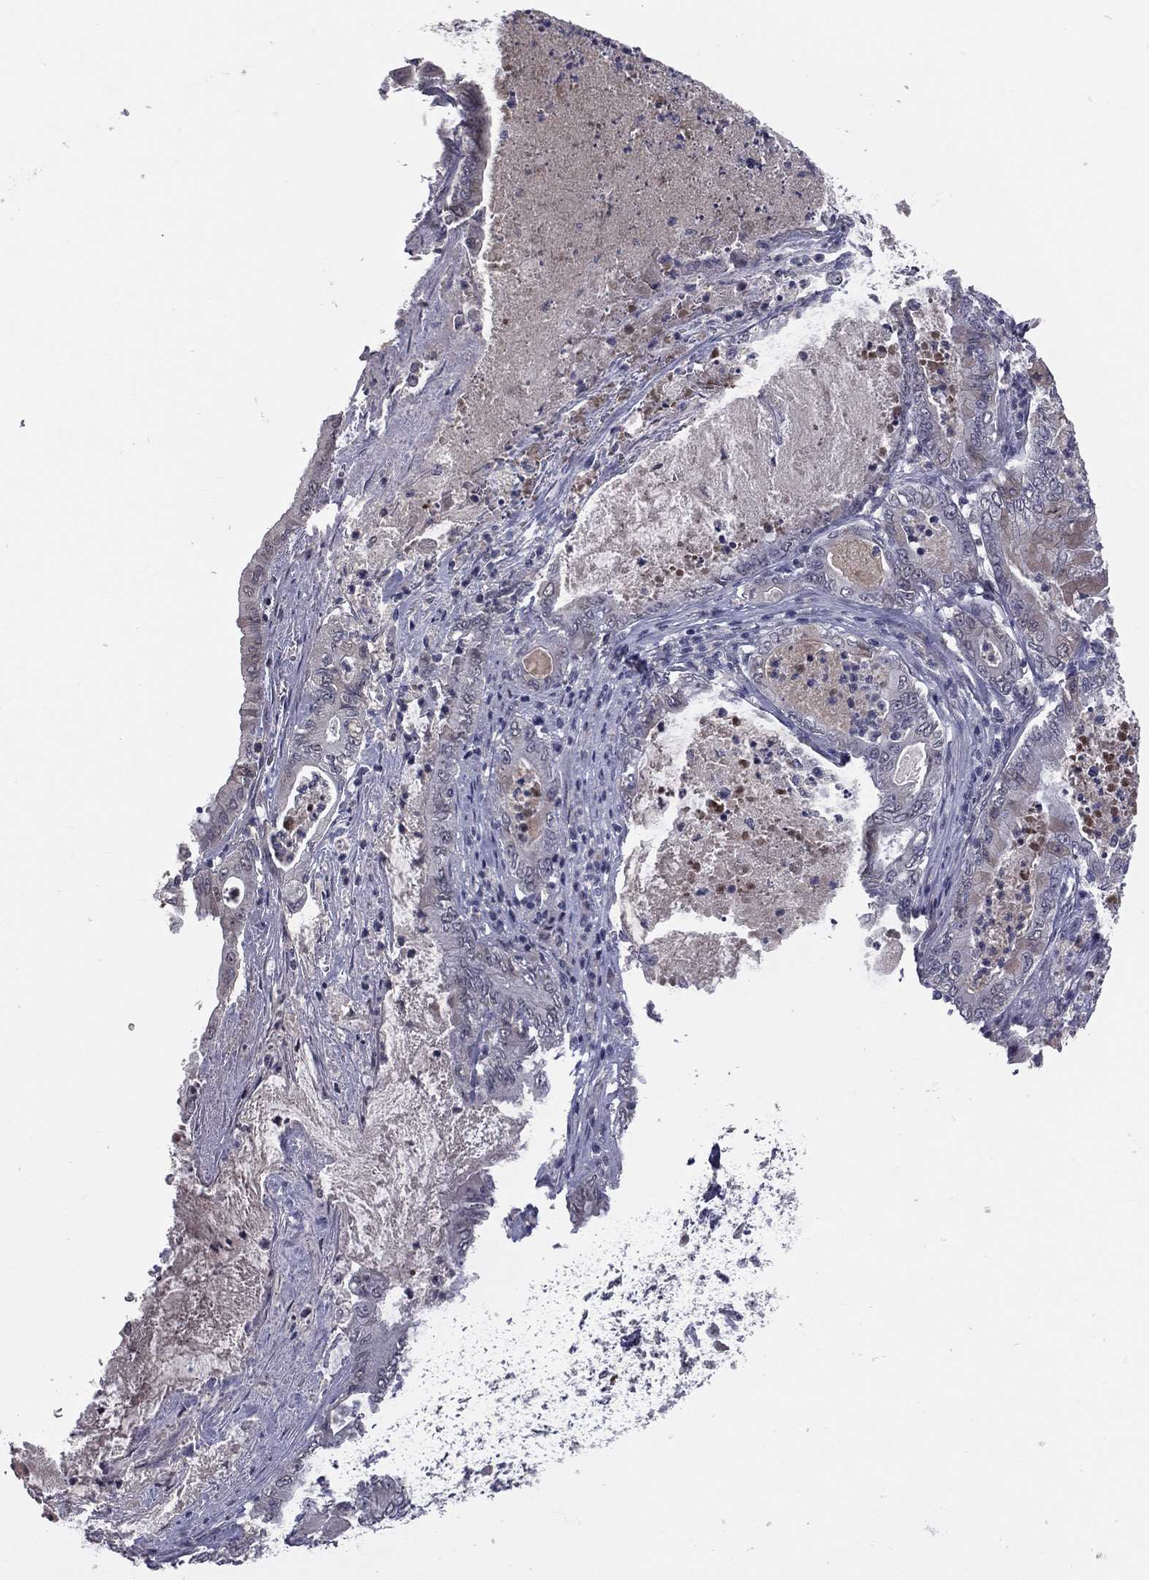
{"staining": {"intensity": "negative", "quantity": "none", "location": "none"}, "tissue": "pancreatic cancer", "cell_type": "Tumor cells", "image_type": "cancer", "snomed": [{"axis": "morphology", "description": "Adenocarcinoma, NOS"}, {"axis": "topography", "description": "Pancreas"}], "caption": "Tumor cells are negative for protein expression in human pancreatic cancer (adenocarcinoma).", "gene": "DSG4", "patient": {"sex": "male", "age": 71}}